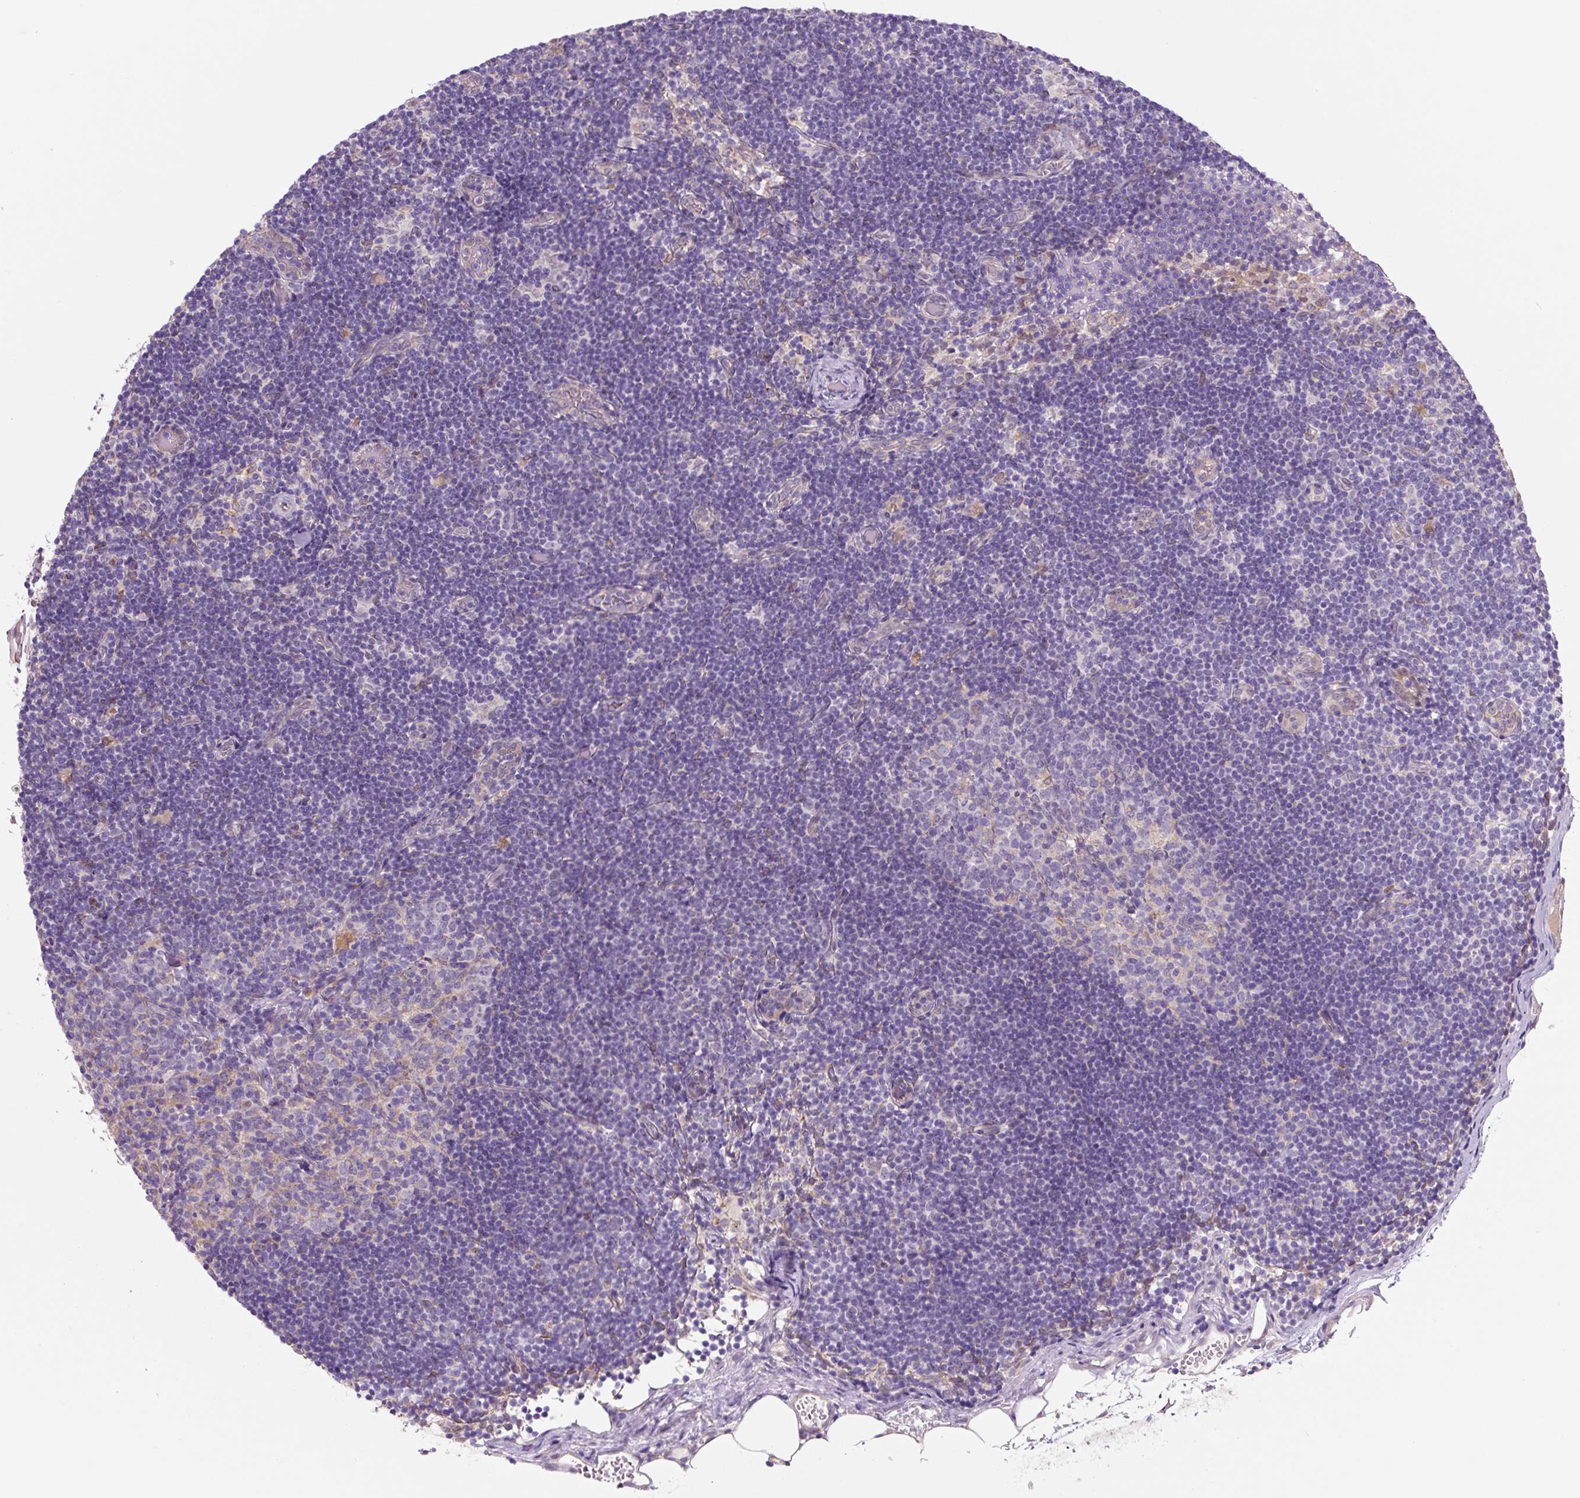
{"staining": {"intensity": "negative", "quantity": "none", "location": "none"}, "tissue": "lymph node", "cell_type": "Germinal center cells", "image_type": "normal", "snomed": [{"axis": "morphology", "description": "Normal tissue, NOS"}, {"axis": "topography", "description": "Lymph node"}], "caption": "This is an immunohistochemistry (IHC) image of normal lymph node. There is no expression in germinal center cells.", "gene": "ASRGL1", "patient": {"sex": "female", "age": 31}}